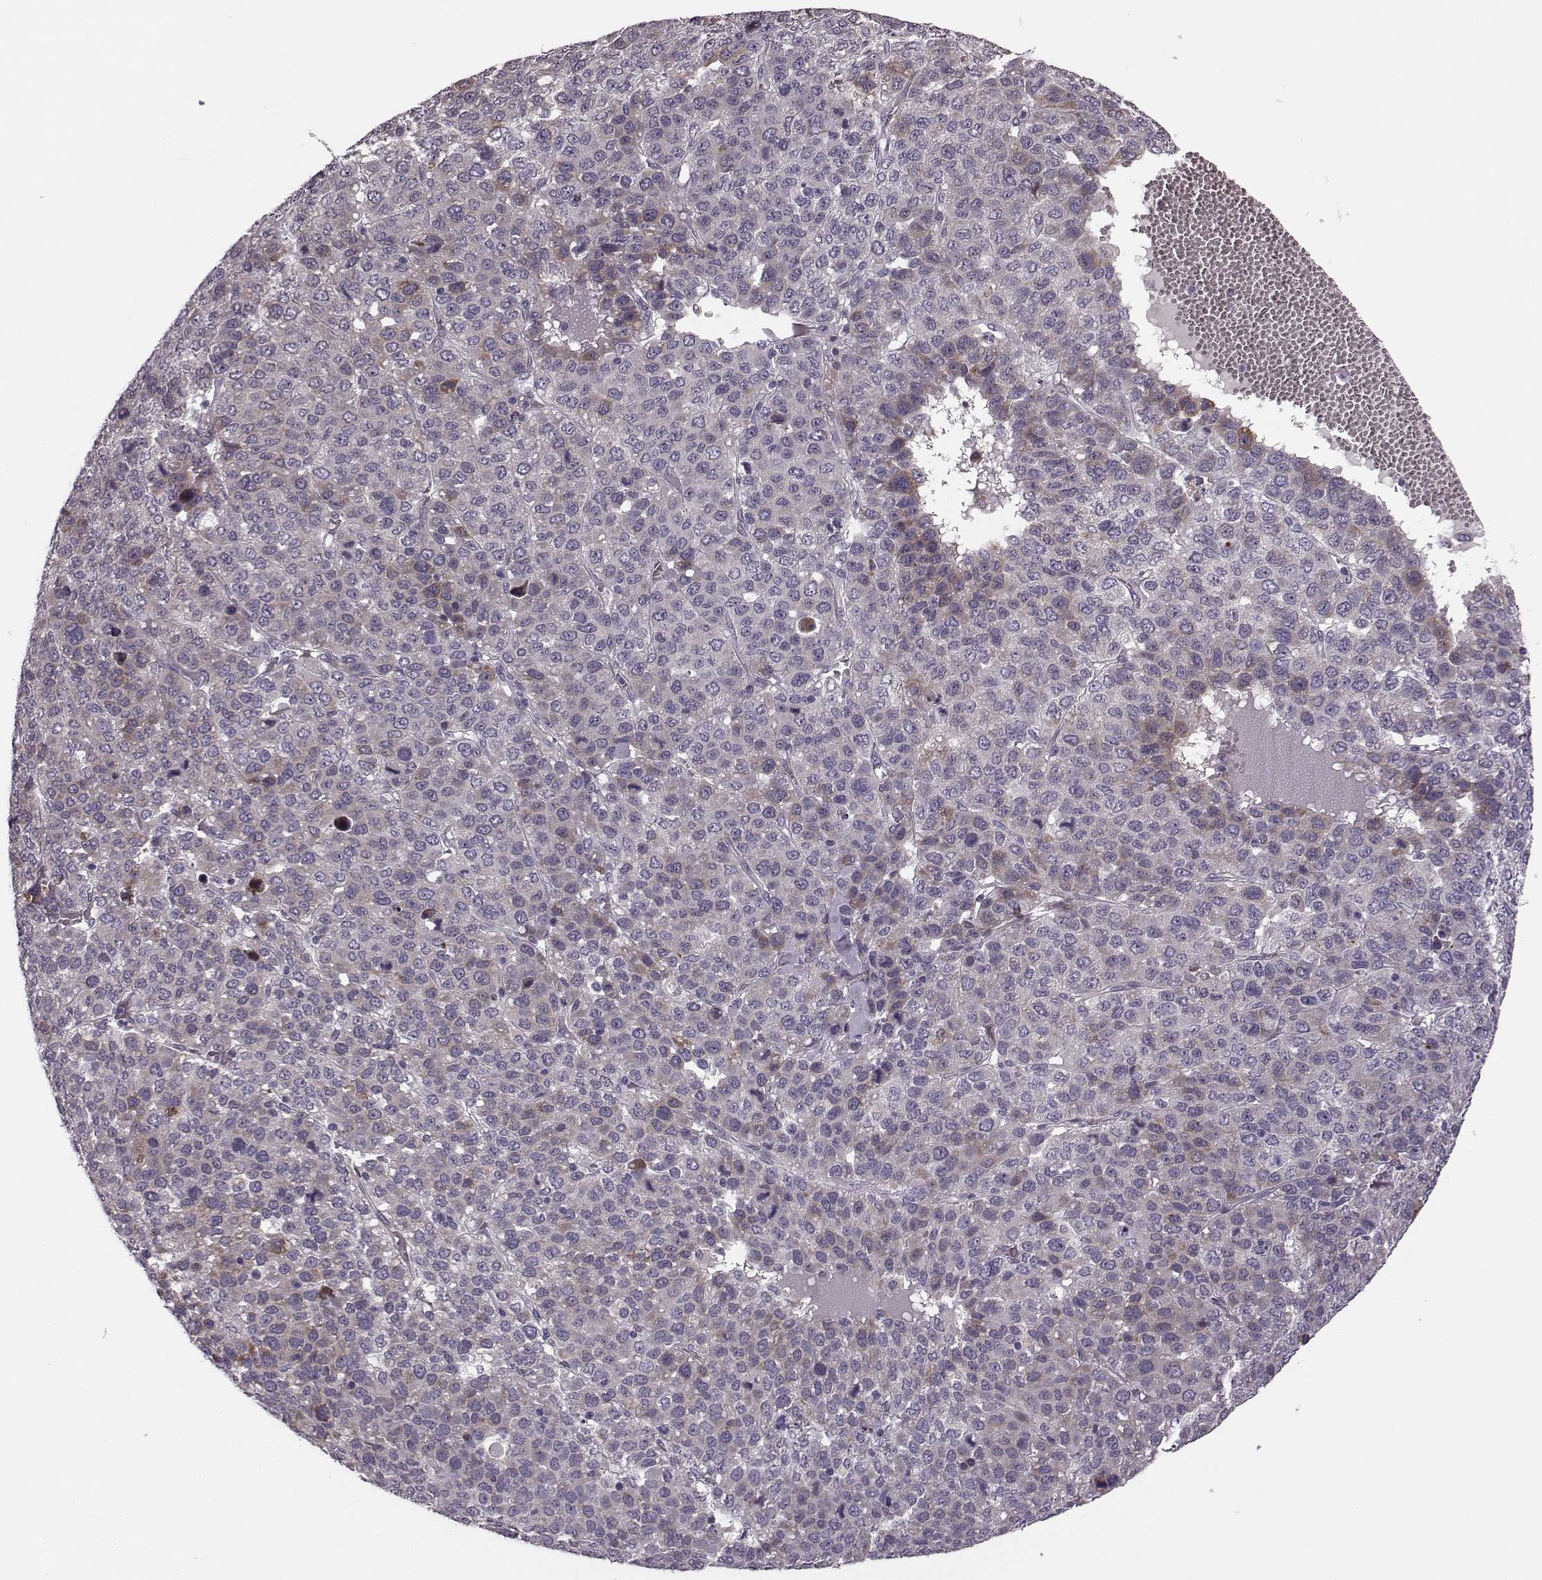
{"staining": {"intensity": "moderate", "quantity": "25%-75%", "location": "cytoplasmic/membranous"}, "tissue": "liver cancer", "cell_type": "Tumor cells", "image_type": "cancer", "snomed": [{"axis": "morphology", "description": "Carcinoma, Hepatocellular, NOS"}, {"axis": "topography", "description": "Liver"}], "caption": "Liver cancer stained with a brown dye reveals moderate cytoplasmic/membranous positive expression in approximately 25%-75% of tumor cells.", "gene": "FAM234B", "patient": {"sex": "male", "age": 69}}